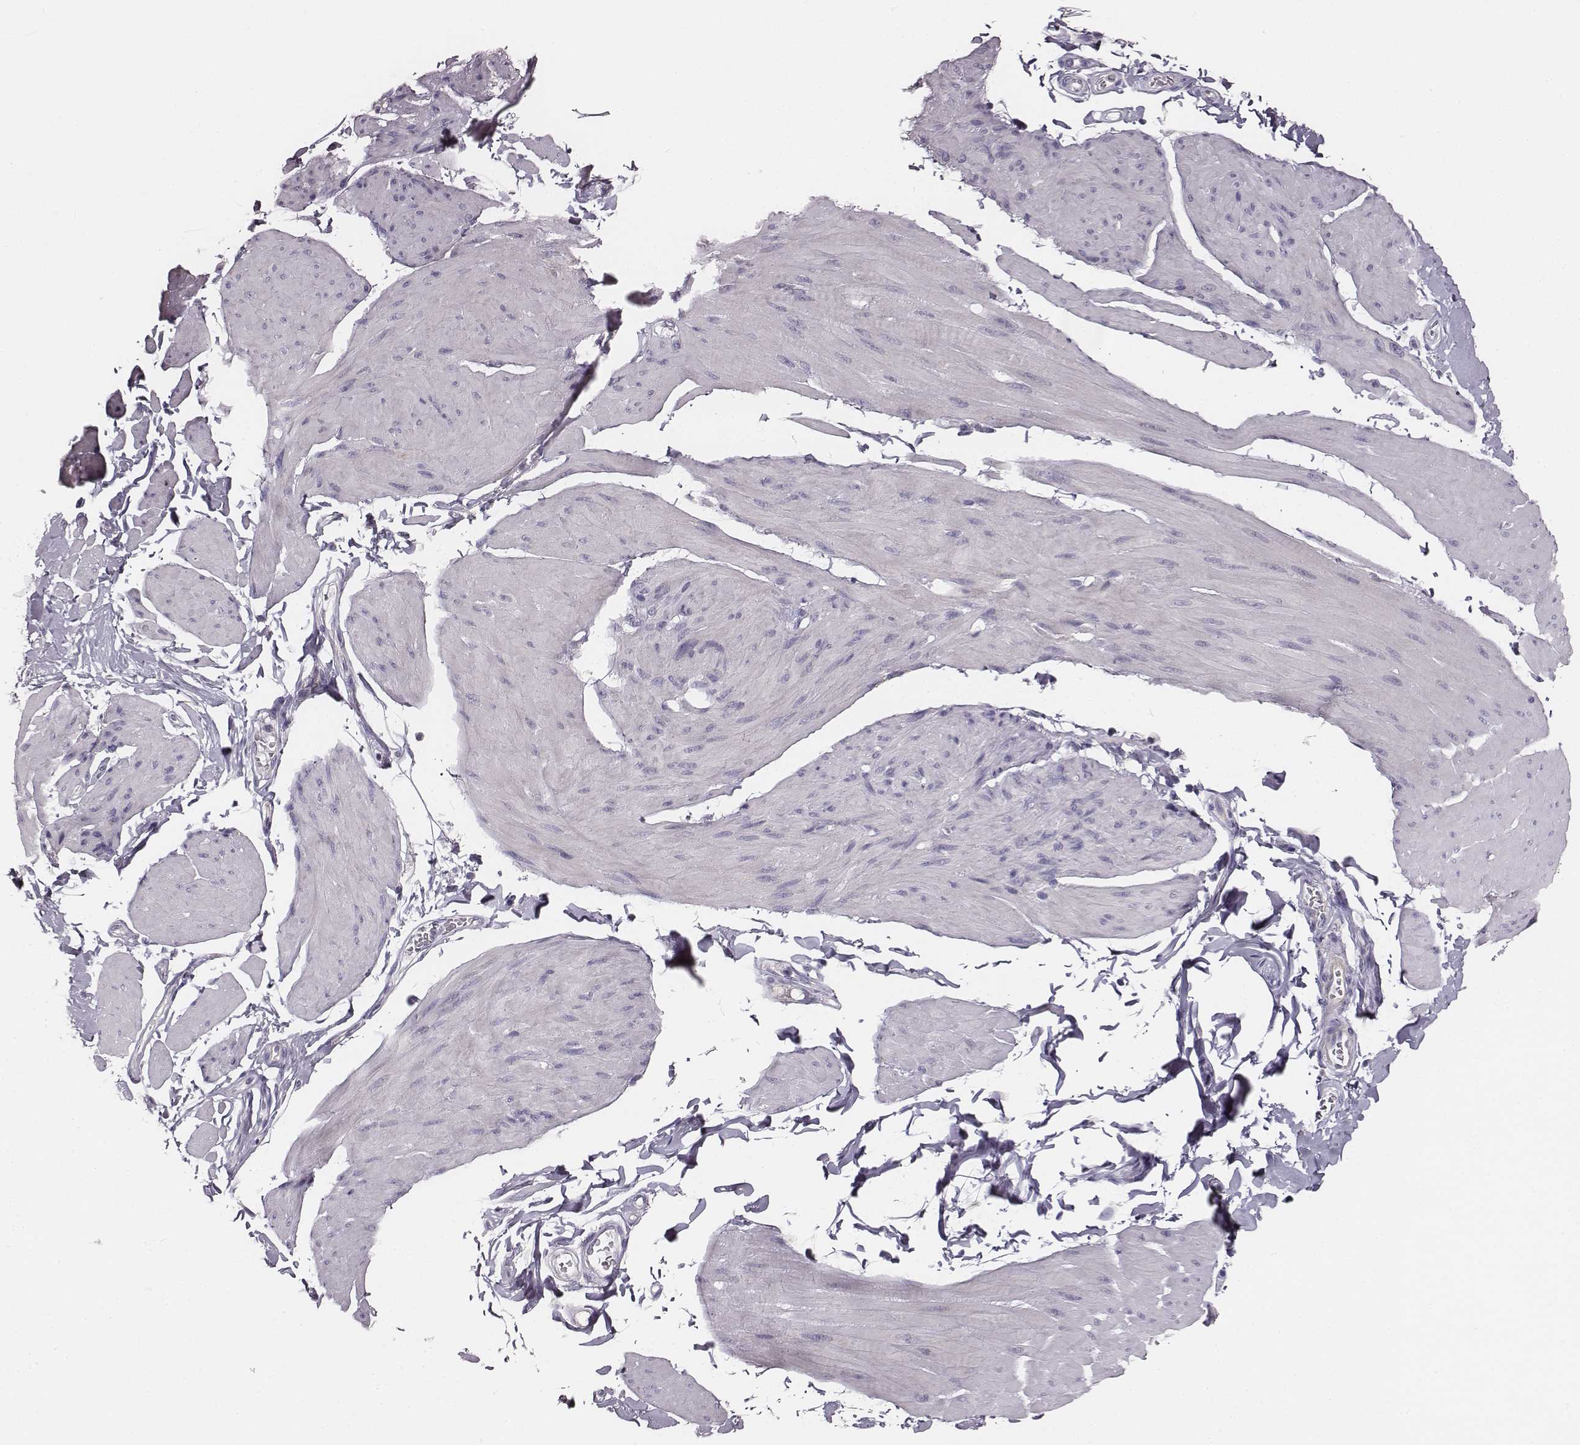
{"staining": {"intensity": "negative", "quantity": "none", "location": "none"}, "tissue": "smooth muscle", "cell_type": "Smooth muscle cells", "image_type": "normal", "snomed": [{"axis": "morphology", "description": "Normal tissue, NOS"}, {"axis": "topography", "description": "Adipose tissue"}, {"axis": "topography", "description": "Smooth muscle"}, {"axis": "topography", "description": "Peripheral nerve tissue"}], "caption": "Immunohistochemical staining of unremarkable human smooth muscle shows no significant staining in smooth muscle cells. (Immunohistochemistry (ihc), brightfield microscopy, high magnification).", "gene": "UBL4B", "patient": {"sex": "male", "age": 83}}